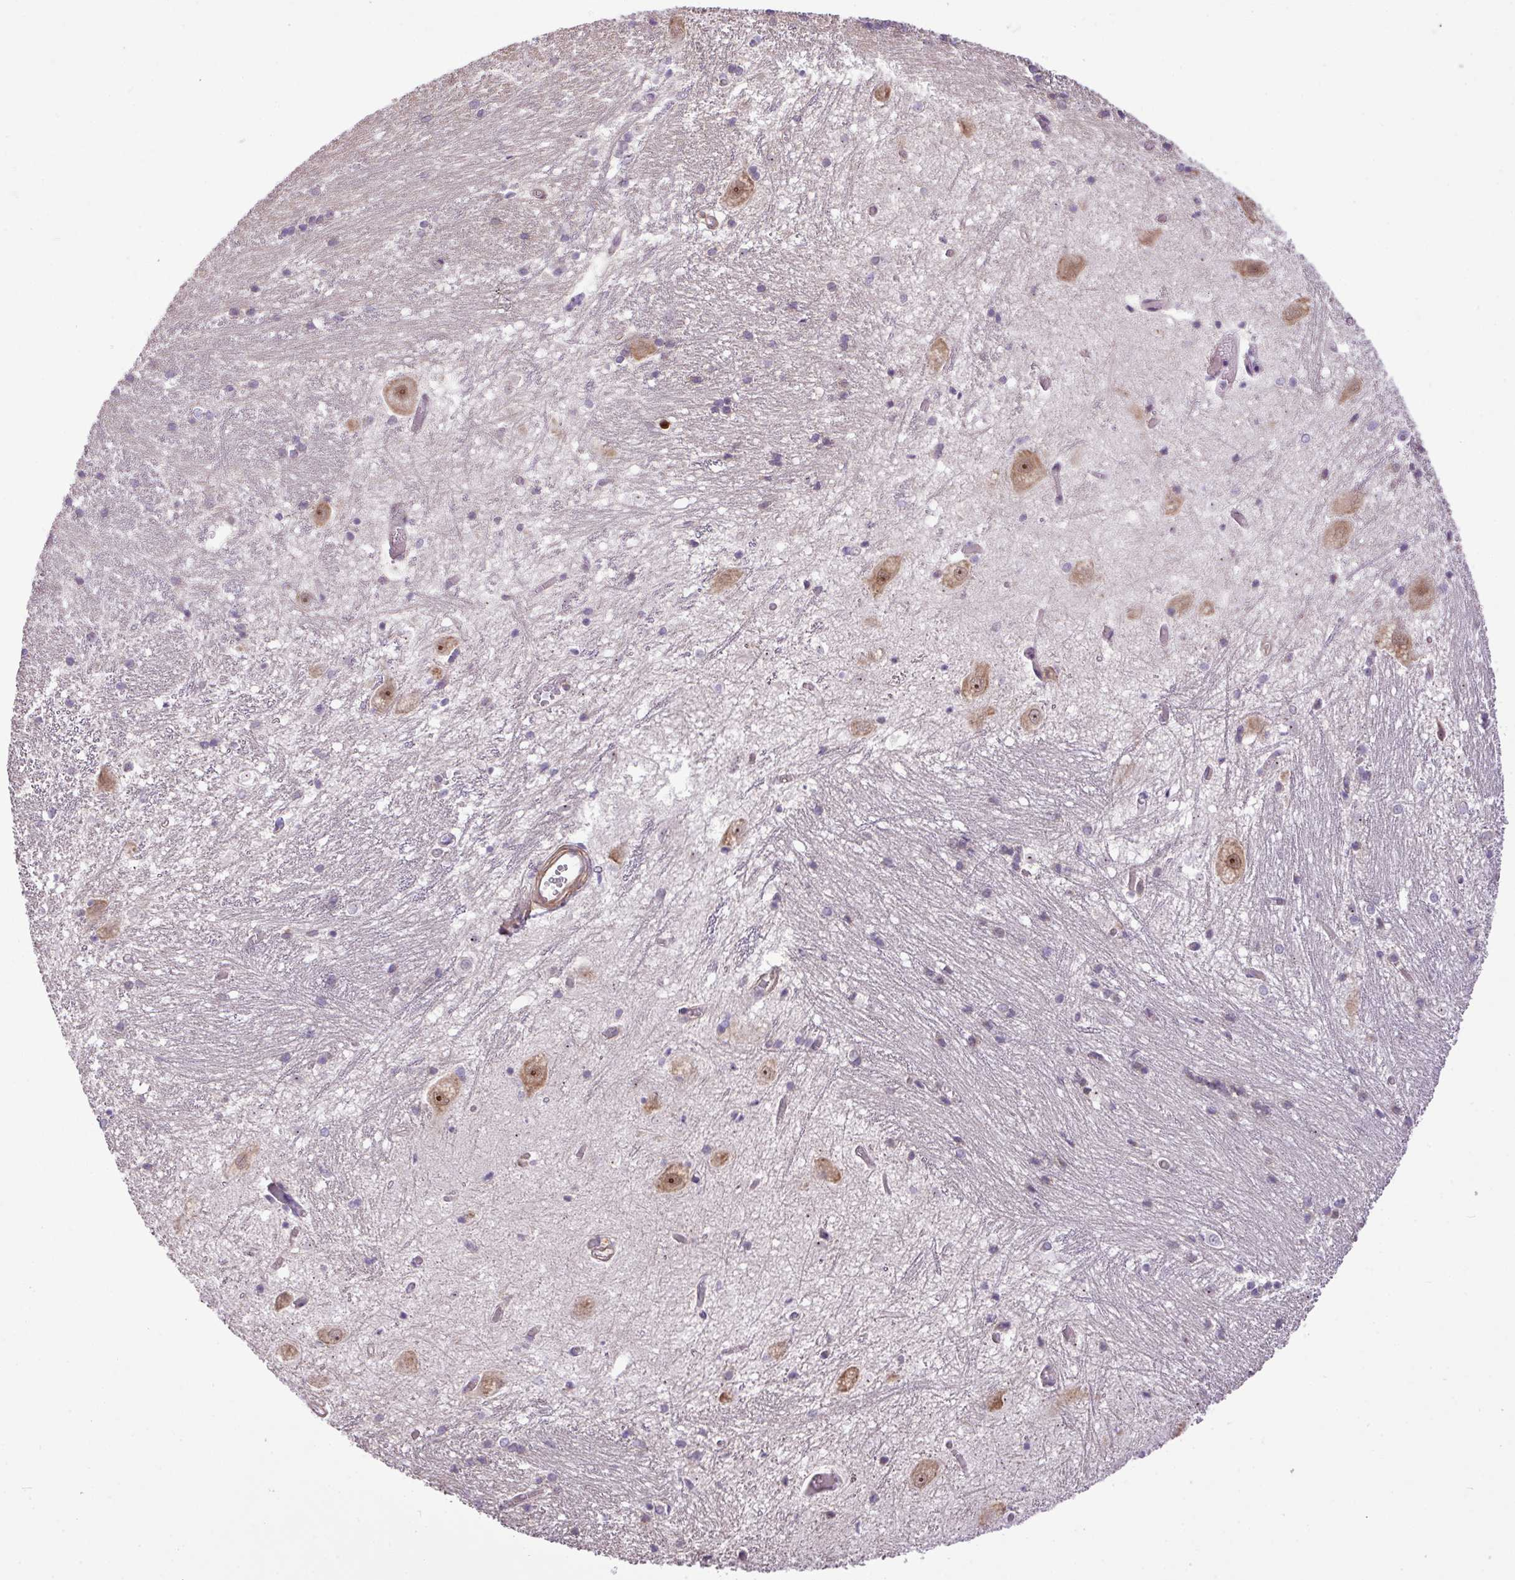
{"staining": {"intensity": "negative", "quantity": "none", "location": "none"}, "tissue": "caudate", "cell_type": "Glial cells", "image_type": "normal", "snomed": [{"axis": "morphology", "description": "Normal tissue, NOS"}, {"axis": "topography", "description": "Lateral ventricle wall"}], "caption": "An immunohistochemistry image of benign caudate is shown. There is no staining in glial cells of caudate.", "gene": "MAK16", "patient": {"sex": "male", "age": 37}}